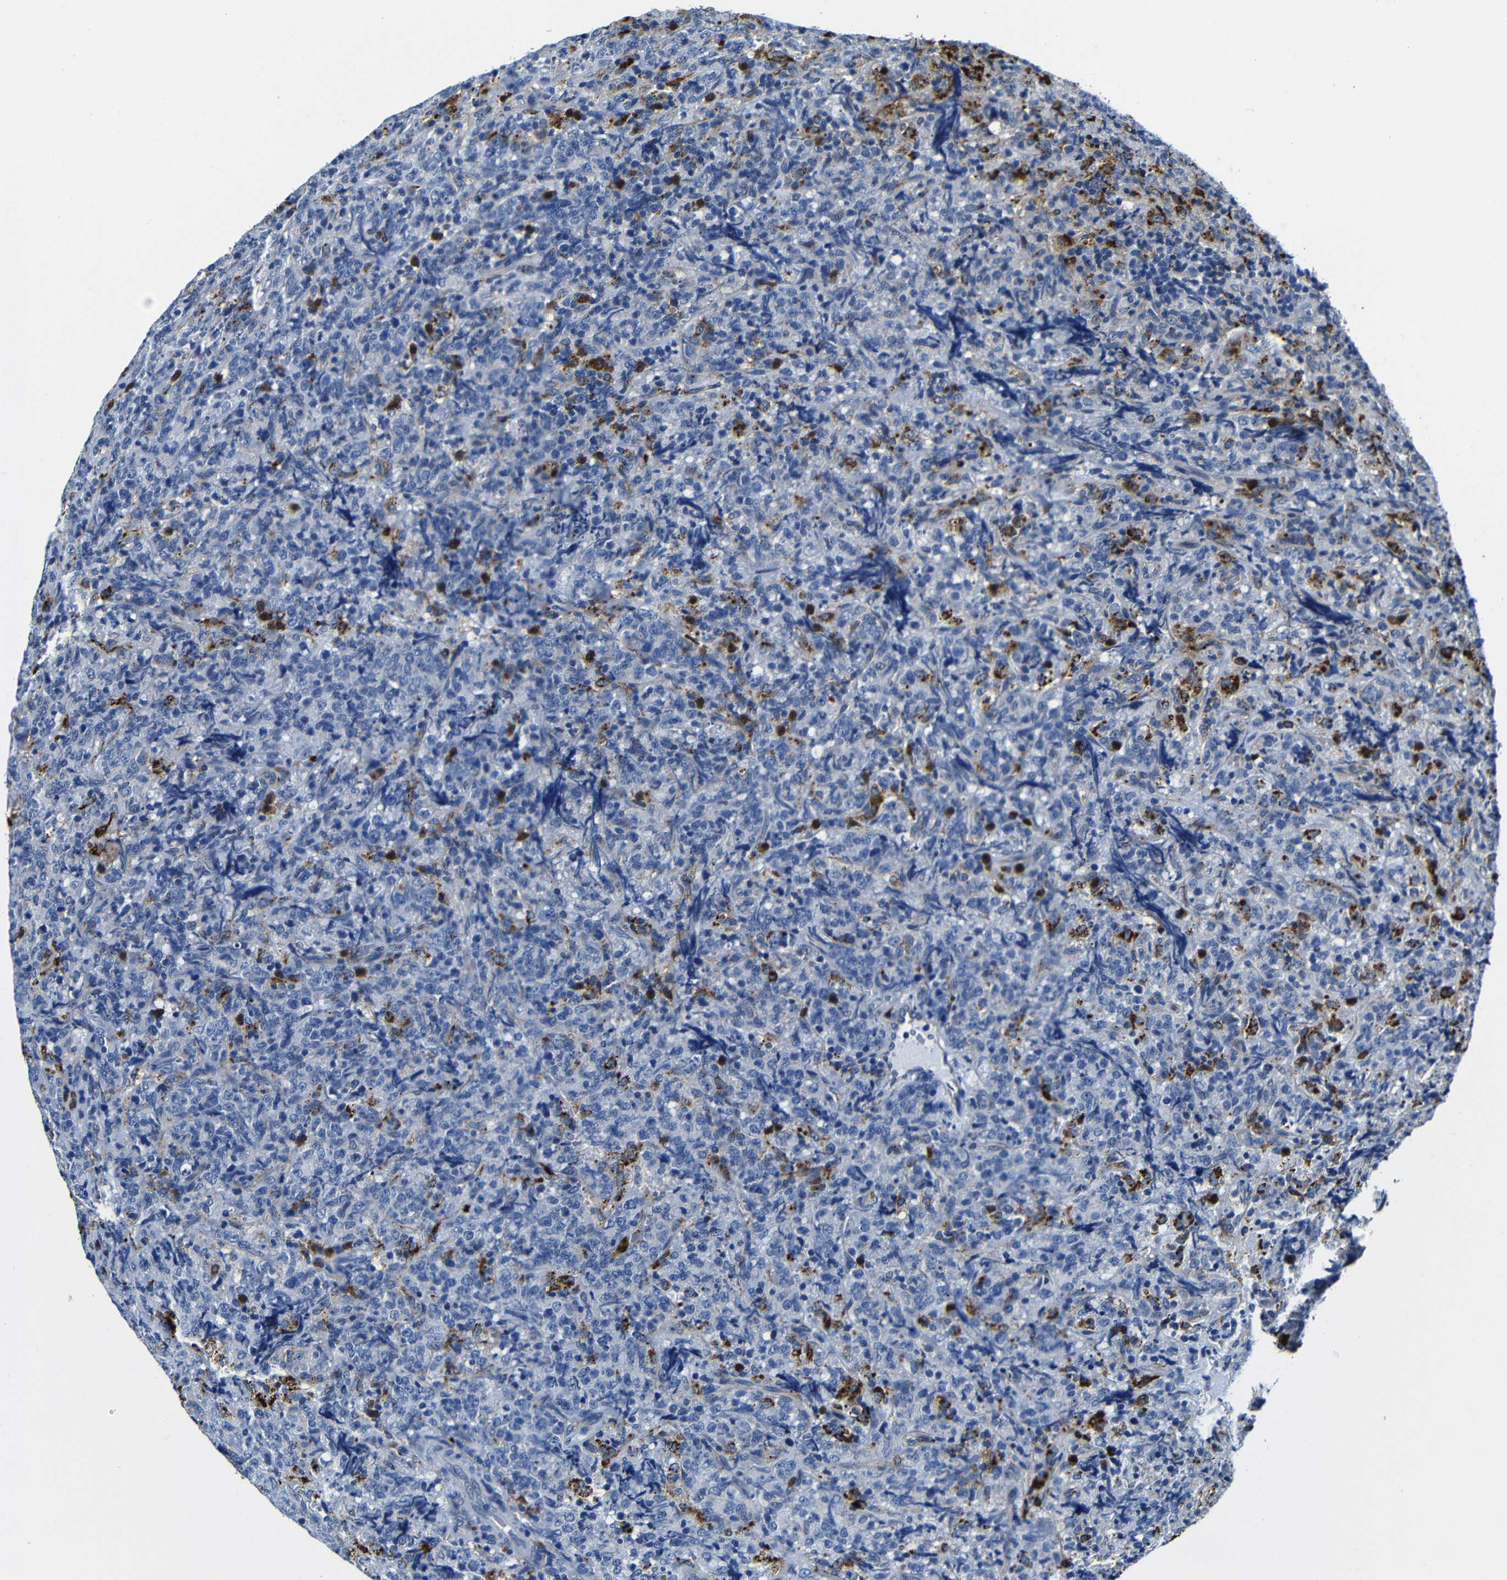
{"staining": {"intensity": "negative", "quantity": "none", "location": "none"}, "tissue": "lymphoma", "cell_type": "Tumor cells", "image_type": "cancer", "snomed": [{"axis": "morphology", "description": "Malignant lymphoma, non-Hodgkin's type, High grade"}, {"axis": "topography", "description": "Tonsil"}], "caption": "DAB immunohistochemical staining of malignant lymphoma, non-Hodgkin's type (high-grade) exhibits no significant staining in tumor cells.", "gene": "GIMAP2", "patient": {"sex": "female", "age": 36}}